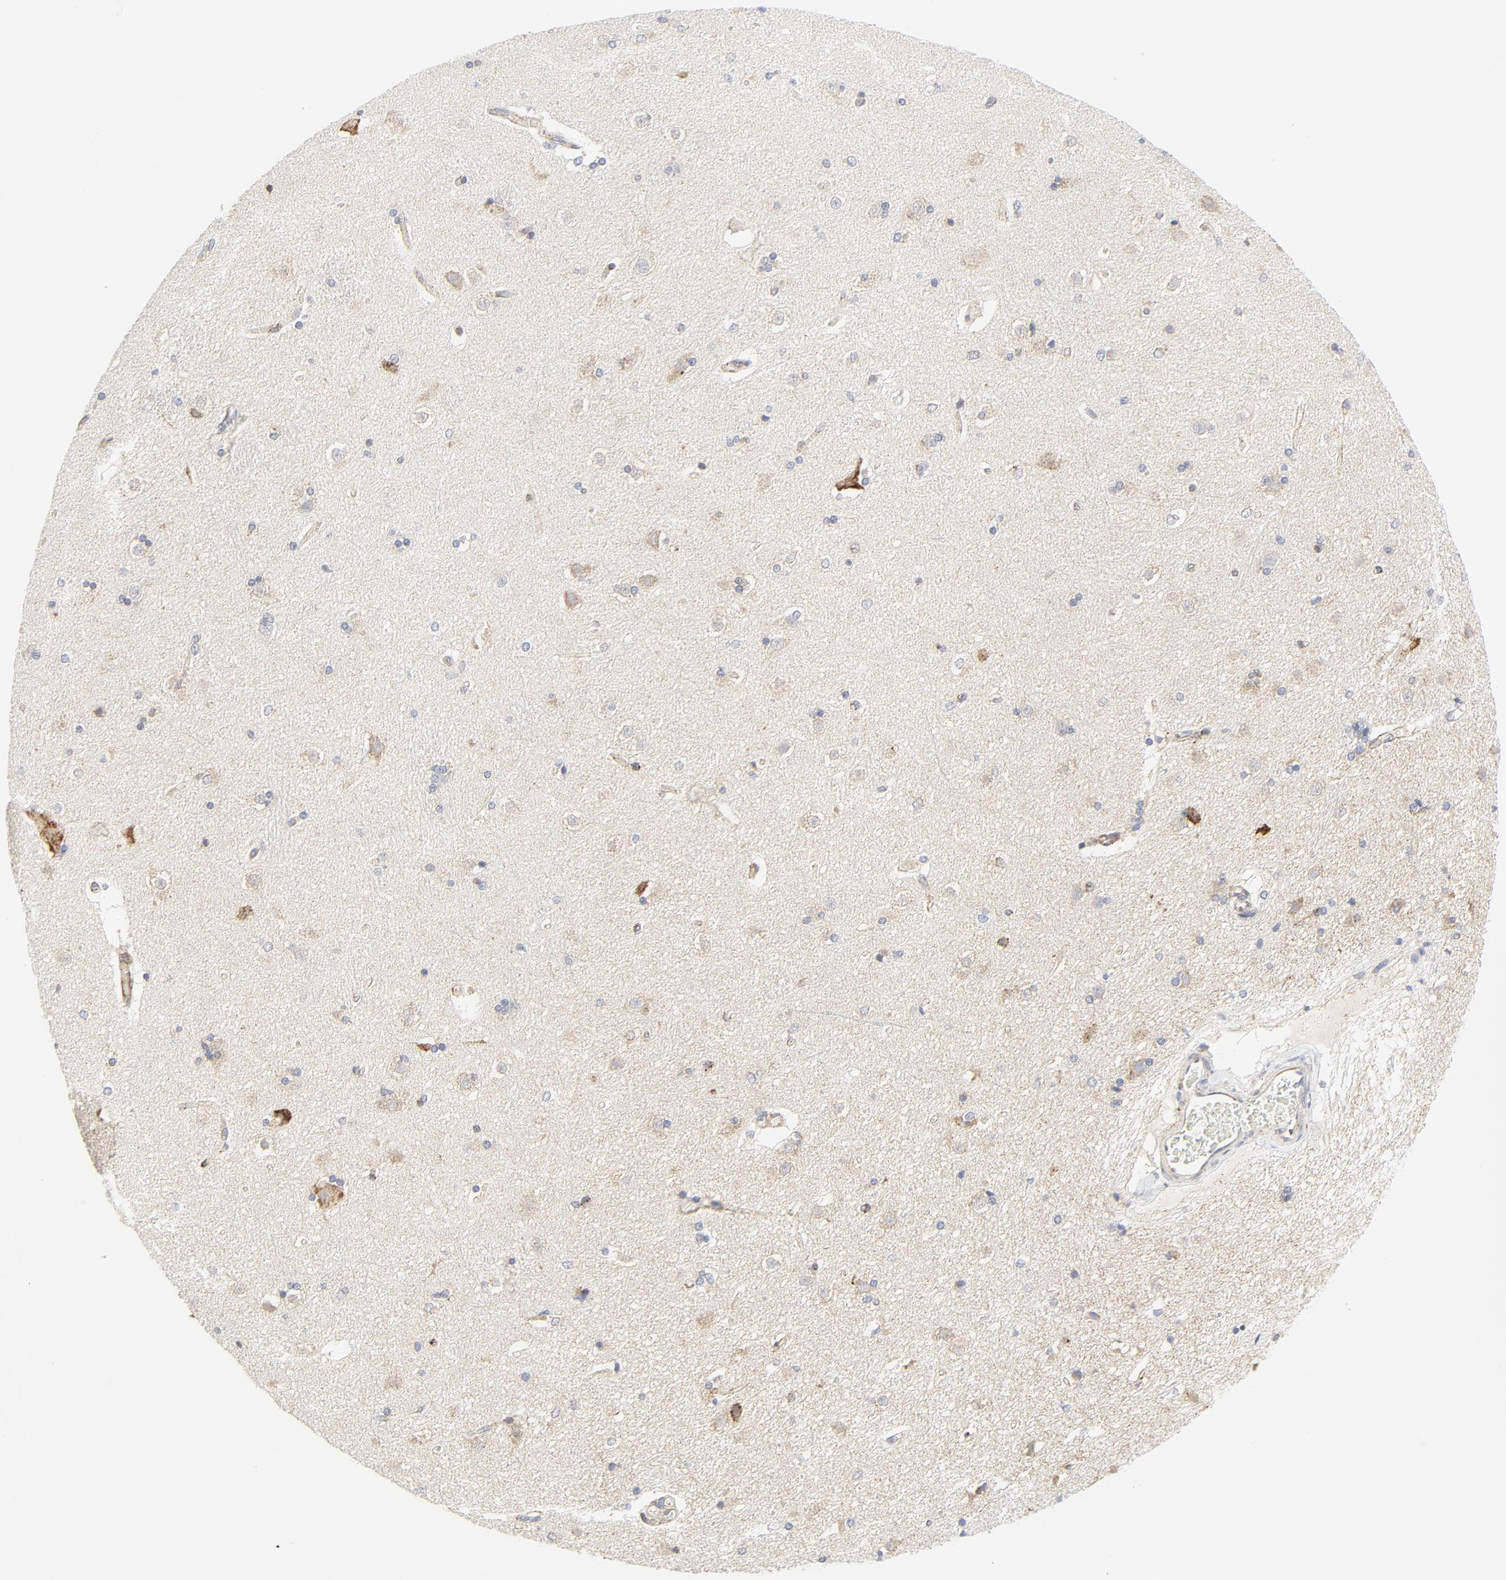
{"staining": {"intensity": "weak", "quantity": "<25%", "location": "cytoplasmic/membranous"}, "tissue": "caudate", "cell_type": "Glial cells", "image_type": "normal", "snomed": [{"axis": "morphology", "description": "Normal tissue, NOS"}, {"axis": "topography", "description": "Lateral ventricle wall"}], "caption": "Image shows no protein positivity in glial cells of normal caudate.", "gene": "LRP6", "patient": {"sex": "female", "age": 19}}